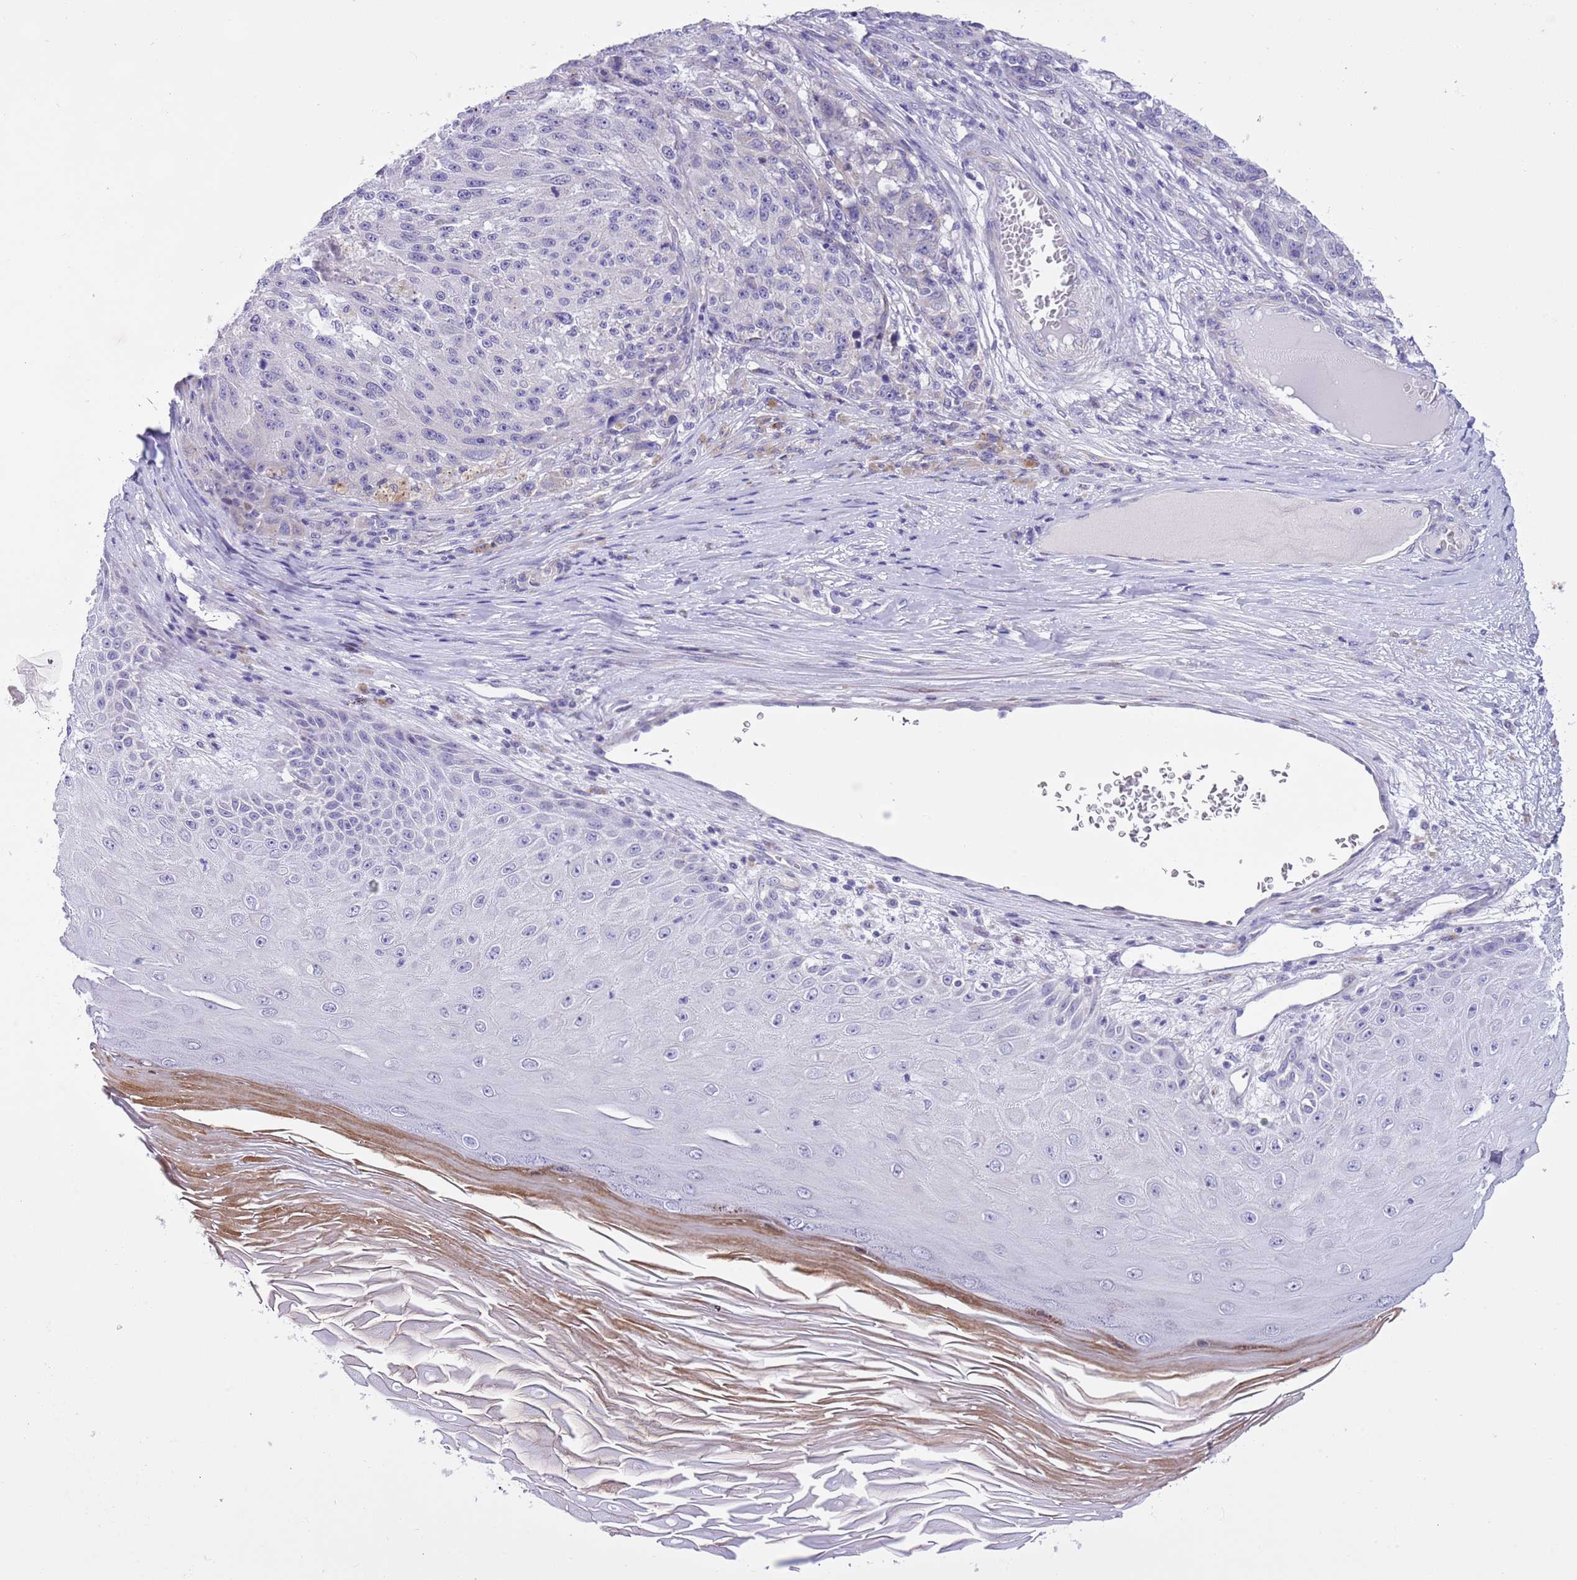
{"staining": {"intensity": "negative", "quantity": "none", "location": "none"}, "tissue": "melanoma", "cell_type": "Tumor cells", "image_type": "cancer", "snomed": [{"axis": "morphology", "description": "Malignant melanoma, NOS"}, {"axis": "topography", "description": "Skin"}], "caption": "An immunohistochemistry image of melanoma is shown. There is no staining in tumor cells of melanoma.", "gene": "NET1", "patient": {"sex": "male", "age": 53}}